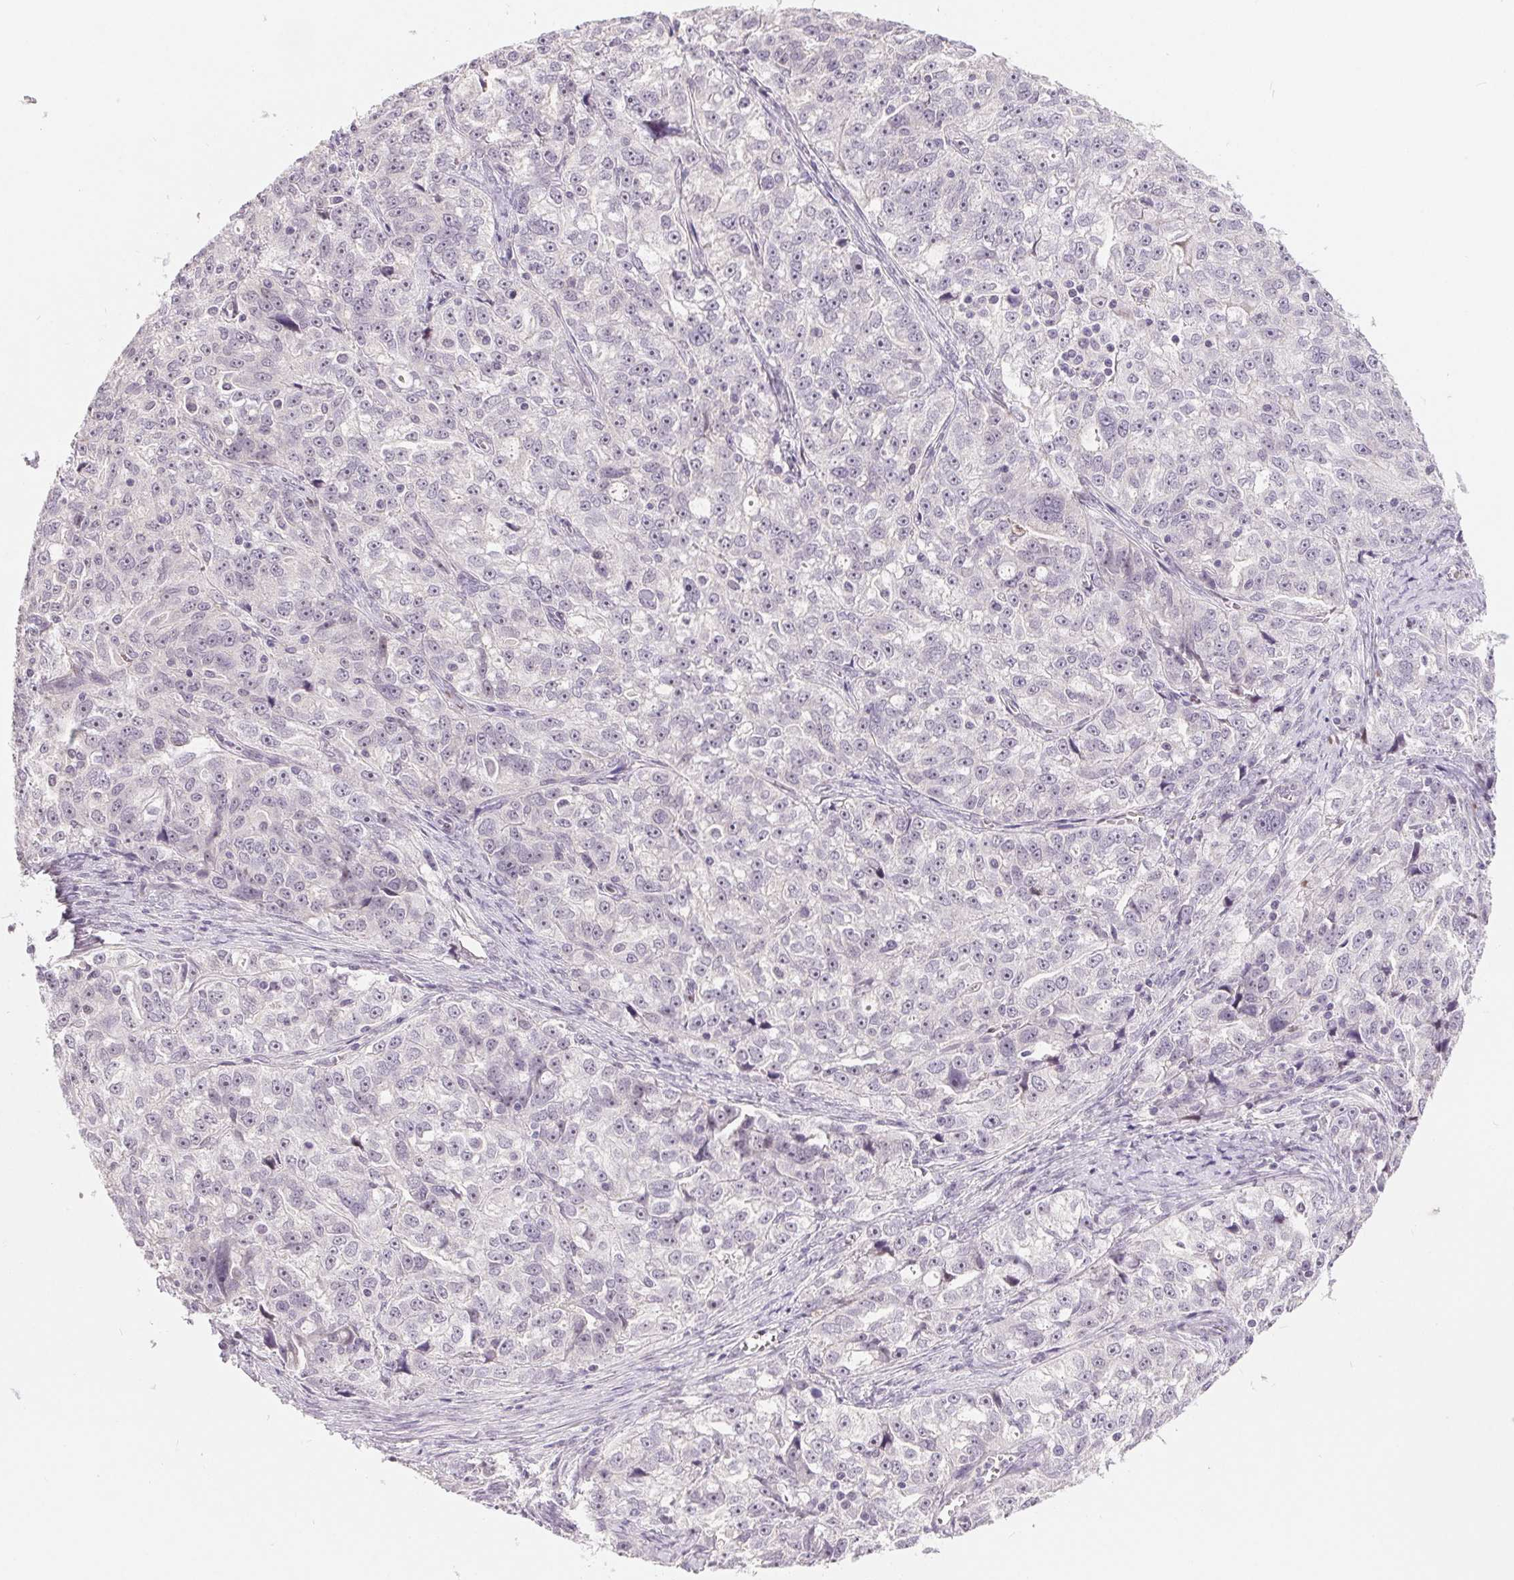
{"staining": {"intensity": "negative", "quantity": "none", "location": "none"}, "tissue": "ovarian cancer", "cell_type": "Tumor cells", "image_type": "cancer", "snomed": [{"axis": "morphology", "description": "Cystadenocarcinoma, serous, NOS"}, {"axis": "topography", "description": "Ovary"}], "caption": "Ovarian cancer was stained to show a protein in brown. There is no significant expression in tumor cells. Nuclei are stained in blue.", "gene": "LCA5L", "patient": {"sex": "female", "age": 51}}